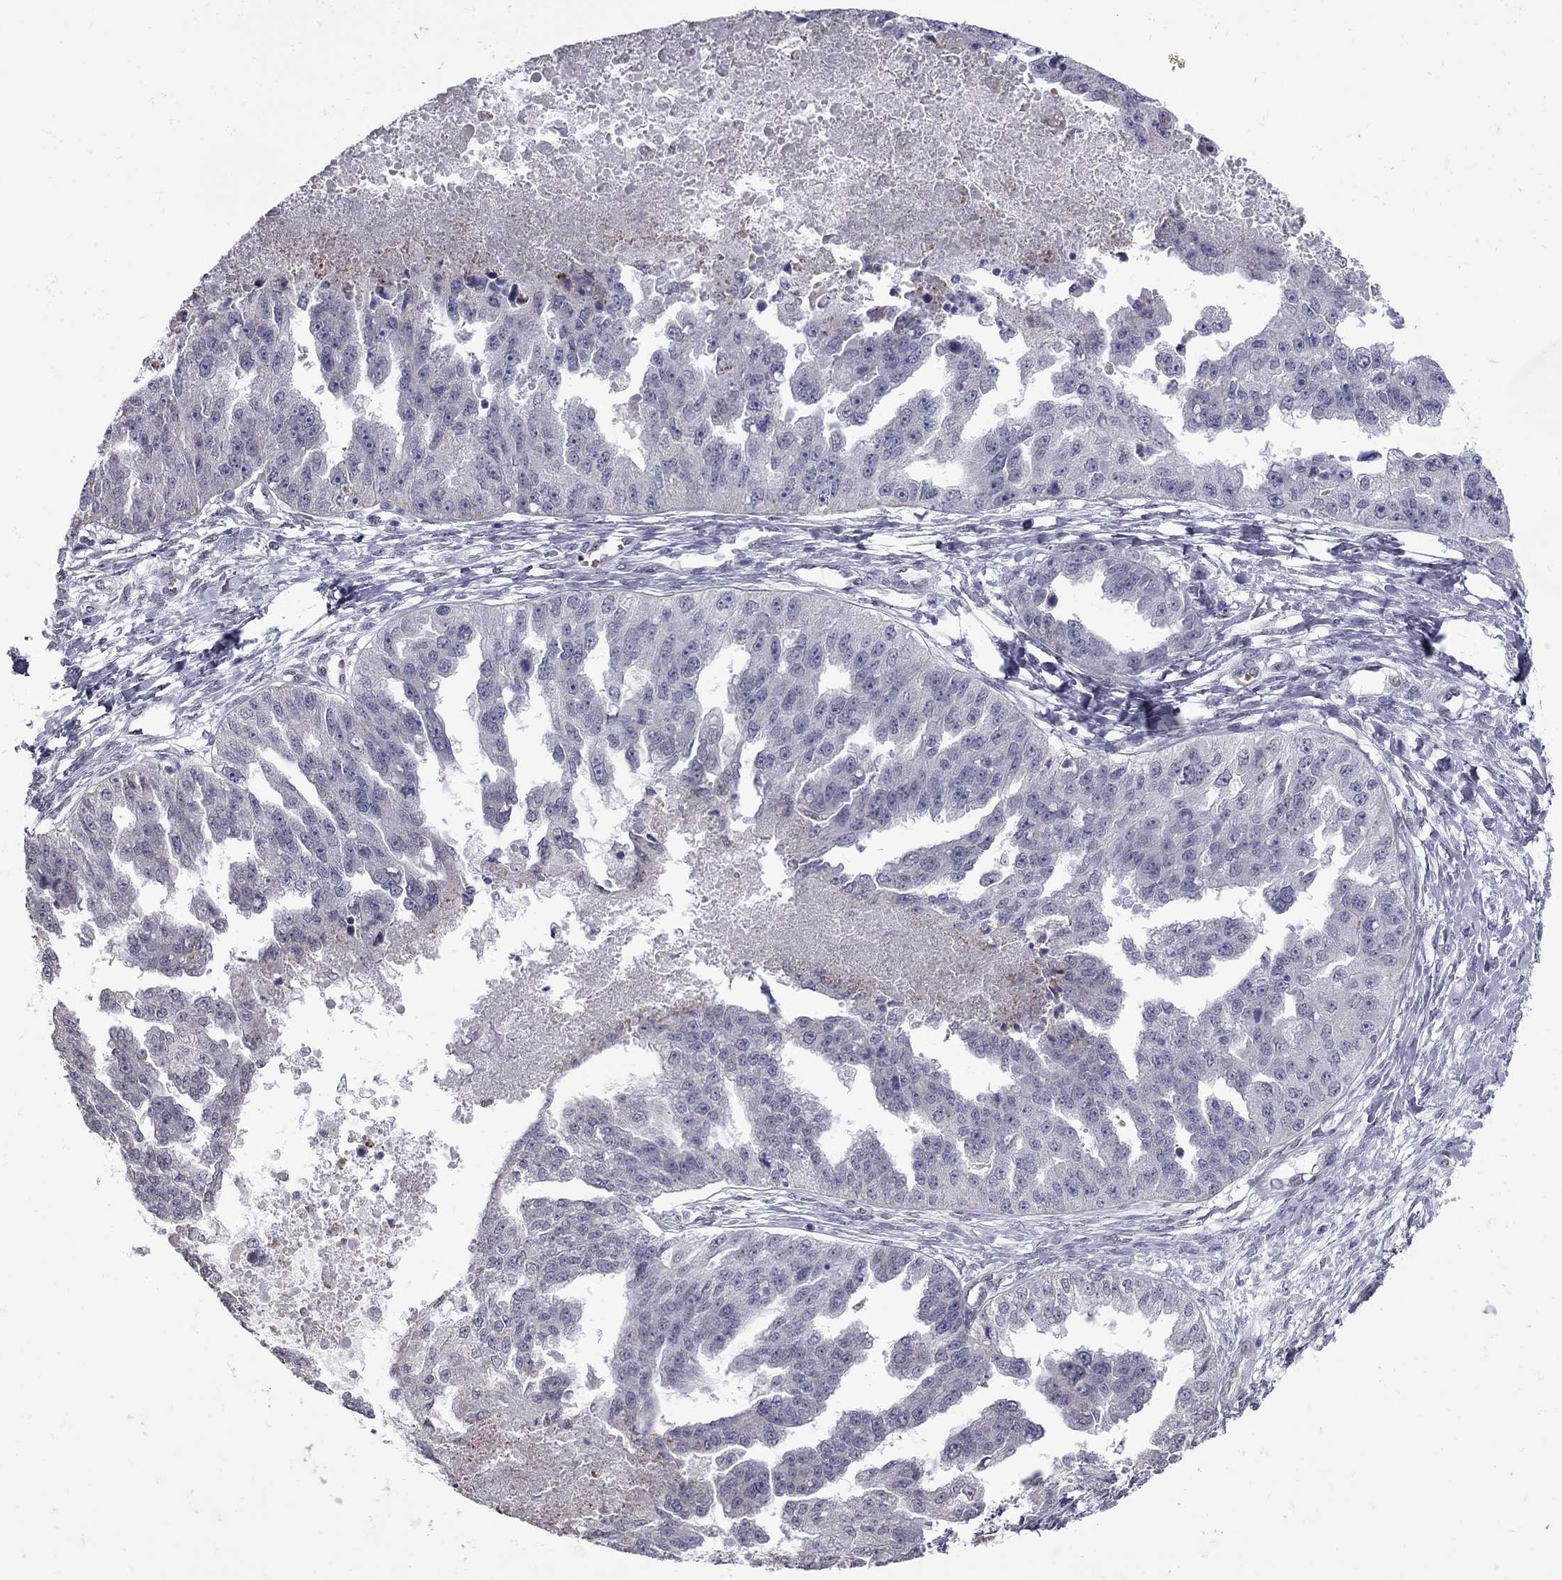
{"staining": {"intensity": "negative", "quantity": "none", "location": "none"}, "tissue": "ovarian cancer", "cell_type": "Tumor cells", "image_type": "cancer", "snomed": [{"axis": "morphology", "description": "Cystadenocarcinoma, serous, NOS"}, {"axis": "topography", "description": "Ovary"}], "caption": "A high-resolution image shows immunohistochemistry (IHC) staining of ovarian cancer, which shows no significant staining in tumor cells.", "gene": "CLTCL1", "patient": {"sex": "female", "age": 58}}